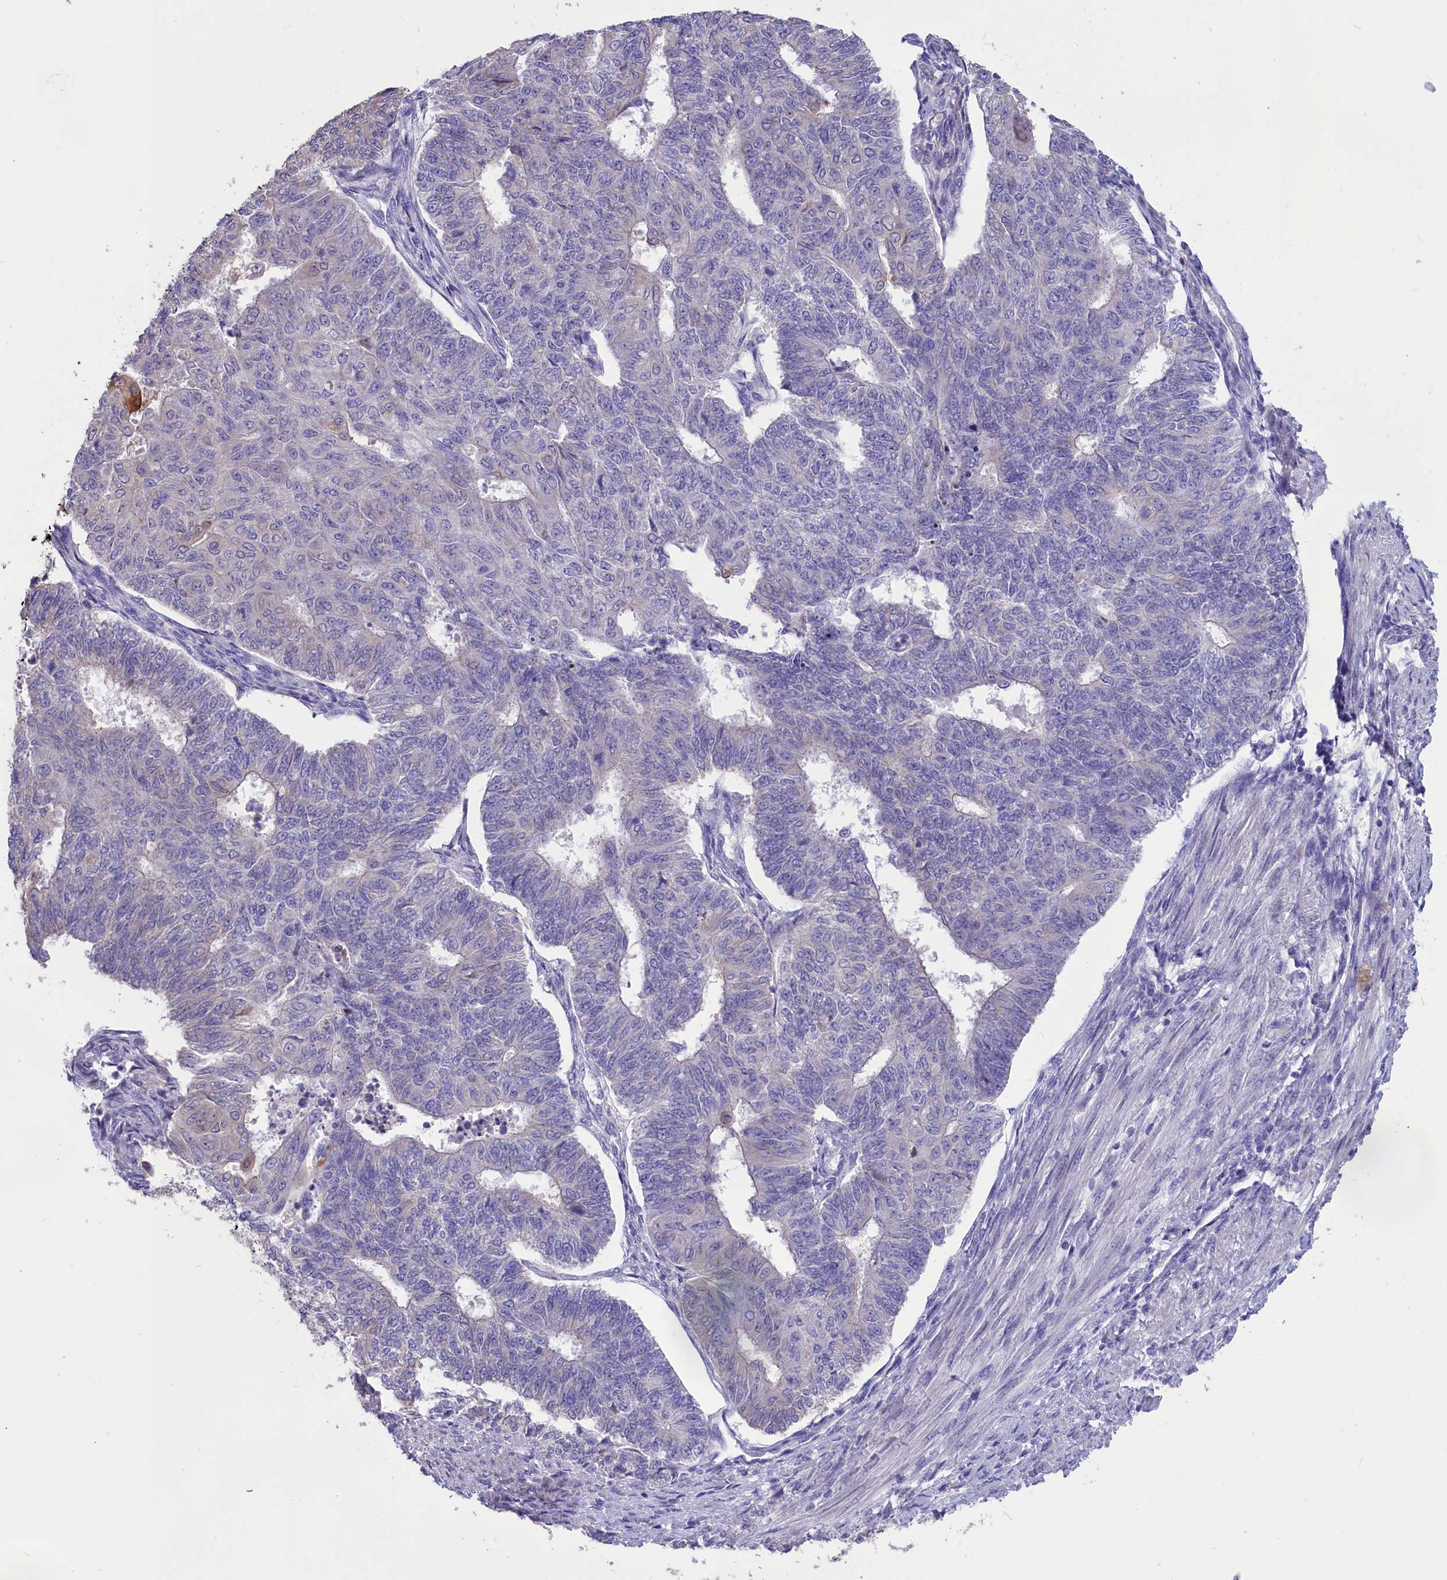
{"staining": {"intensity": "negative", "quantity": "none", "location": "none"}, "tissue": "endometrial cancer", "cell_type": "Tumor cells", "image_type": "cancer", "snomed": [{"axis": "morphology", "description": "Adenocarcinoma, NOS"}, {"axis": "topography", "description": "Endometrium"}], "caption": "Adenocarcinoma (endometrial) was stained to show a protein in brown. There is no significant expression in tumor cells.", "gene": "CYP2U1", "patient": {"sex": "female", "age": 32}}